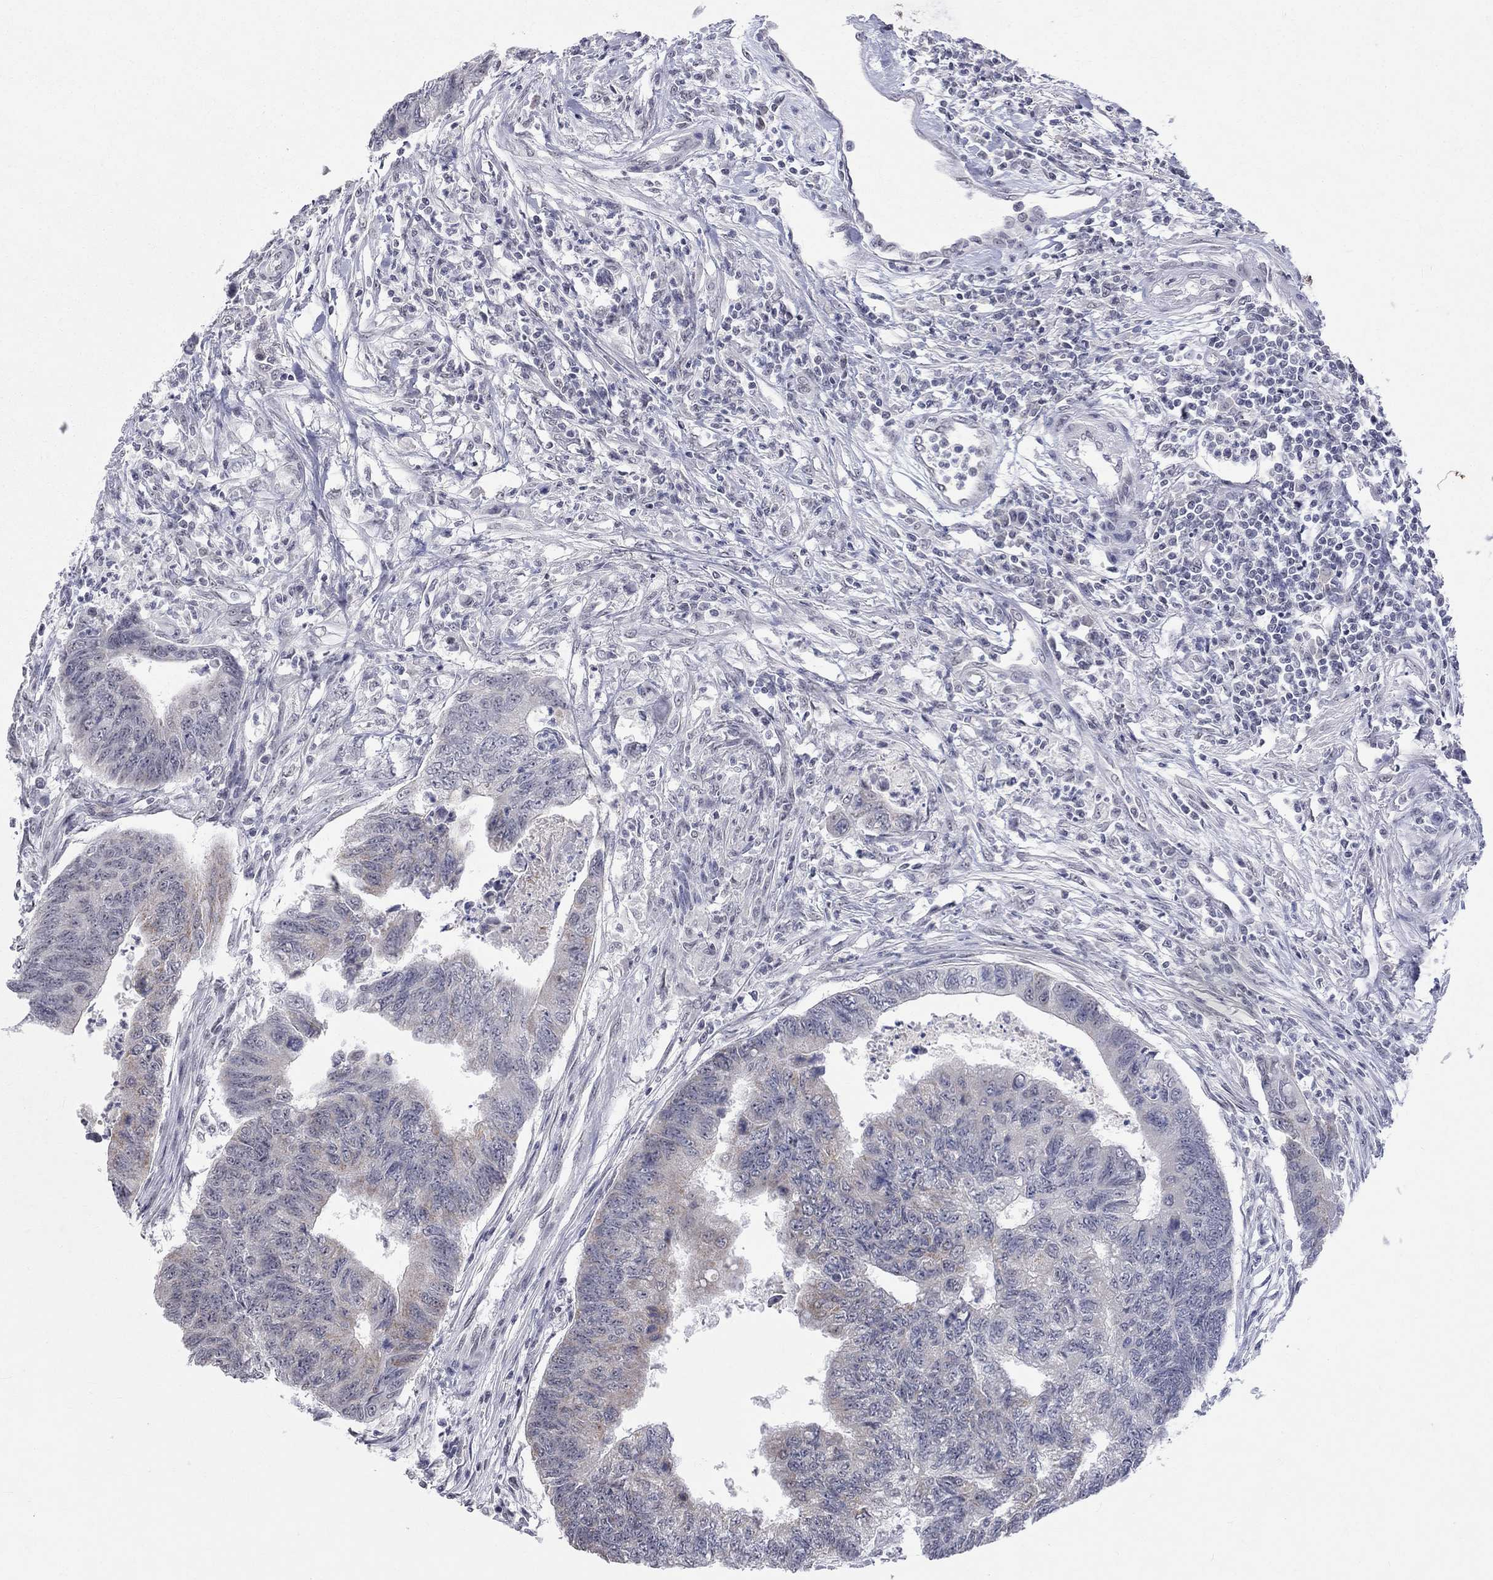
{"staining": {"intensity": "weak", "quantity": "<25%", "location": "cytoplasmic/membranous"}, "tissue": "colorectal cancer", "cell_type": "Tumor cells", "image_type": "cancer", "snomed": [{"axis": "morphology", "description": "Adenocarcinoma, NOS"}, {"axis": "topography", "description": "Colon"}], "caption": "This is an immunohistochemistry photomicrograph of human colorectal cancer (adenocarcinoma). There is no positivity in tumor cells.", "gene": "TMEM143", "patient": {"sex": "female", "age": 65}}